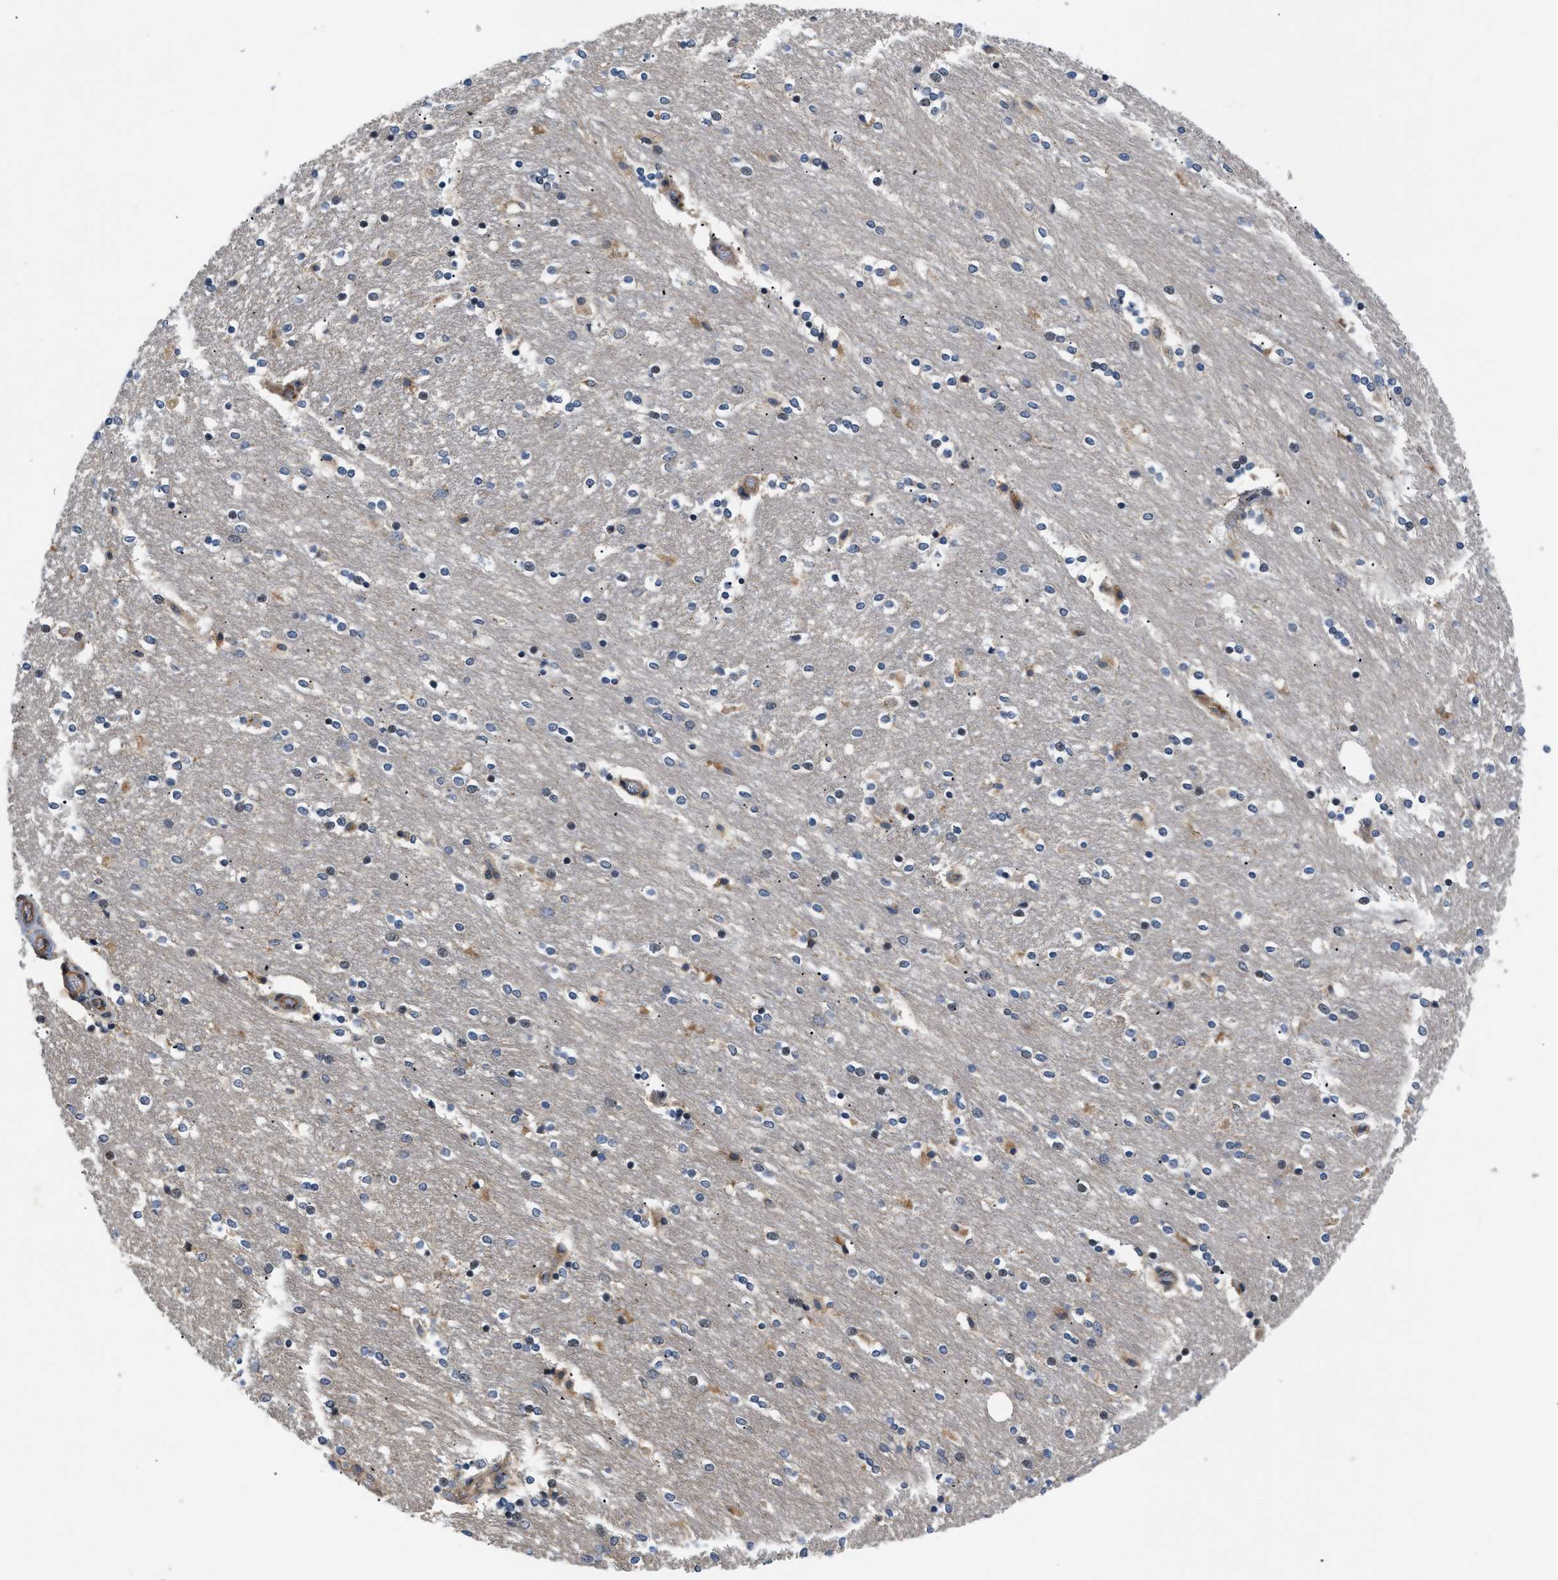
{"staining": {"intensity": "moderate", "quantity": "<25%", "location": "cytoplasmic/membranous"}, "tissue": "caudate", "cell_type": "Glial cells", "image_type": "normal", "snomed": [{"axis": "morphology", "description": "Normal tissue, NOS"}, {"axis": "topography", "description": "Lateral ventricle wall"}], "caption": "Brown immunohistochemical staining in normal caudate shows moderate cytoplasmic/membranous positivity in approximately <25% of glial cells. (Brightfield microscopy of DAB IHC at high magnification).", "gene": "HMGCR", "patient": {"sex": "female", "age": 54}}